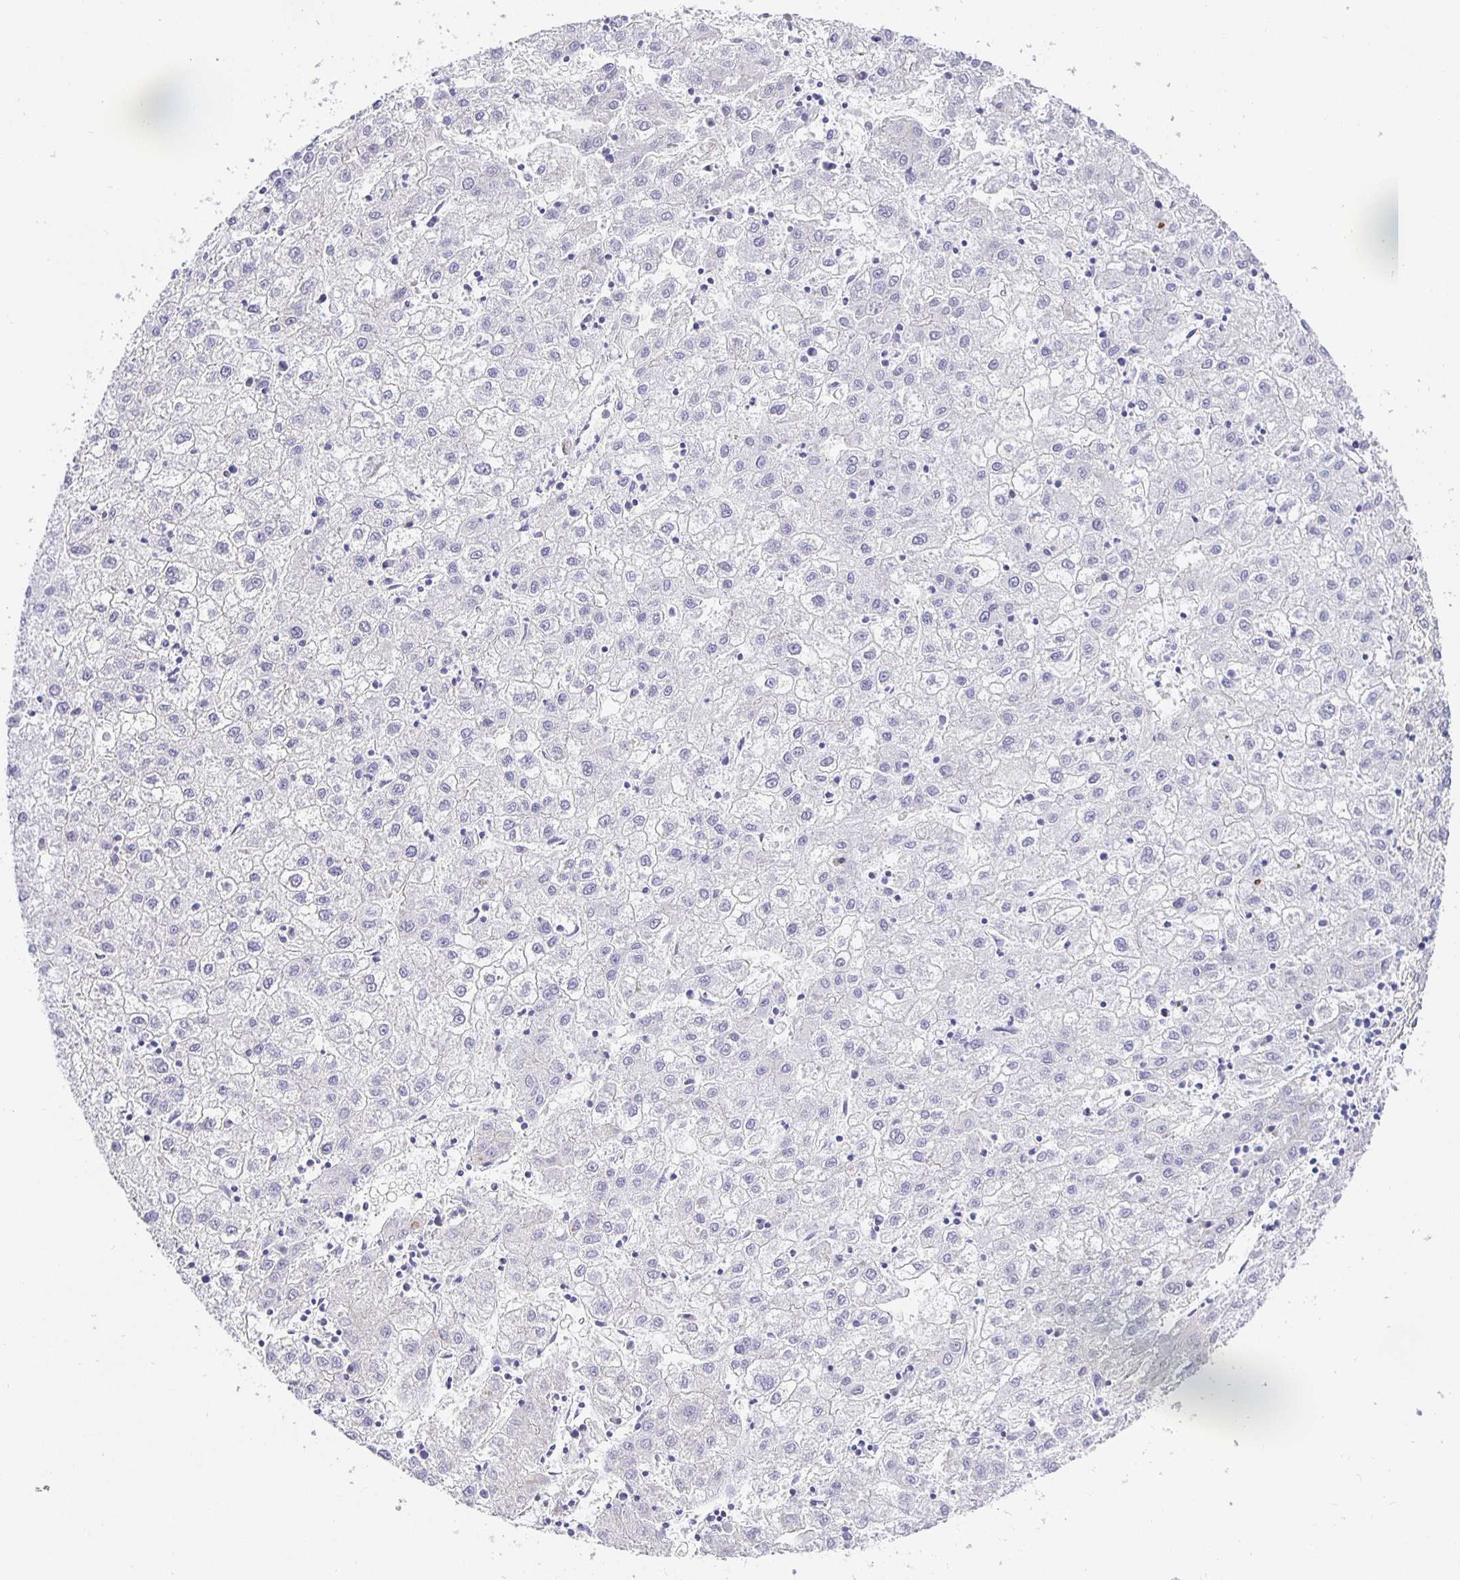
{"staining": {"intensity": "negative", "quantity": "none", "location": "none"}, "tissue": "liver cancer", "cell_type": "Tumor cells", "image_type": "cancer", "snomed": [{"axis": "morphology", "description": "Carcinoma, Hepatocellular, NOS"}, {"axis": "topography", "description": "Liver"}], "caption": "Human liver hepatocellular carcinoma stained for a protein using immunohistochemistry demonstrates no staining in tumor cells.", "gene": "OPALIN", "patient": {"sex": "male", "age": 72}}